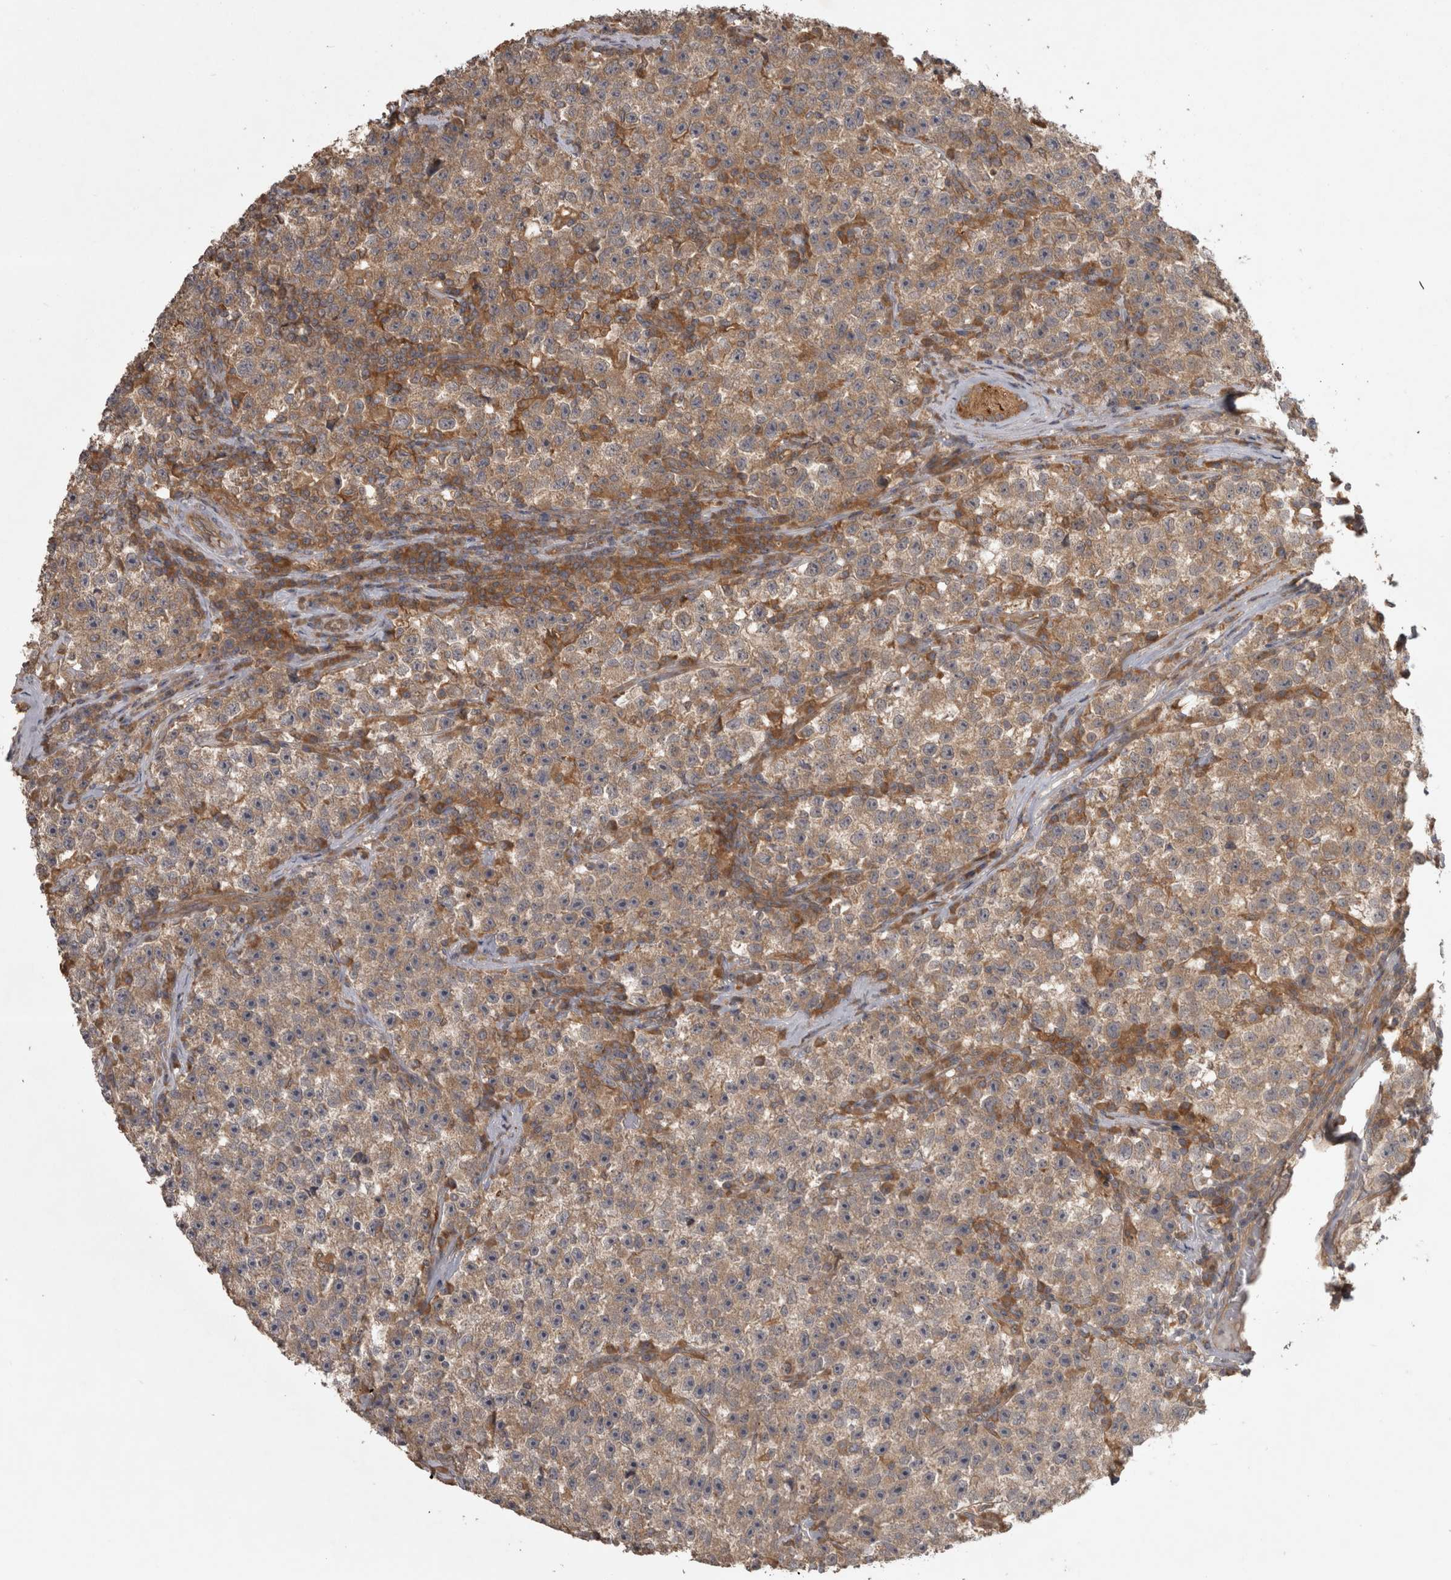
{"staining": {"intensity": "weak", "quantity": ">75%", "location": "cytoplasmic/membranous"}, "tissue": "testis cancer", "cell_type": "Tumor cells", "image_type": "cancer", "snomed": [{"axis": "morphology", "description": "Seminoma, NOS"}, {"axis": "topography", "description": "Testis"}], "caption": "Human testis seminoma stained for a protein (brown) displays weak cytoplasmic/membranous positive staining in approximately >75% of tumor cells.", "gene": "MICU3", "patient": {"sex": "male", "age": 22}}